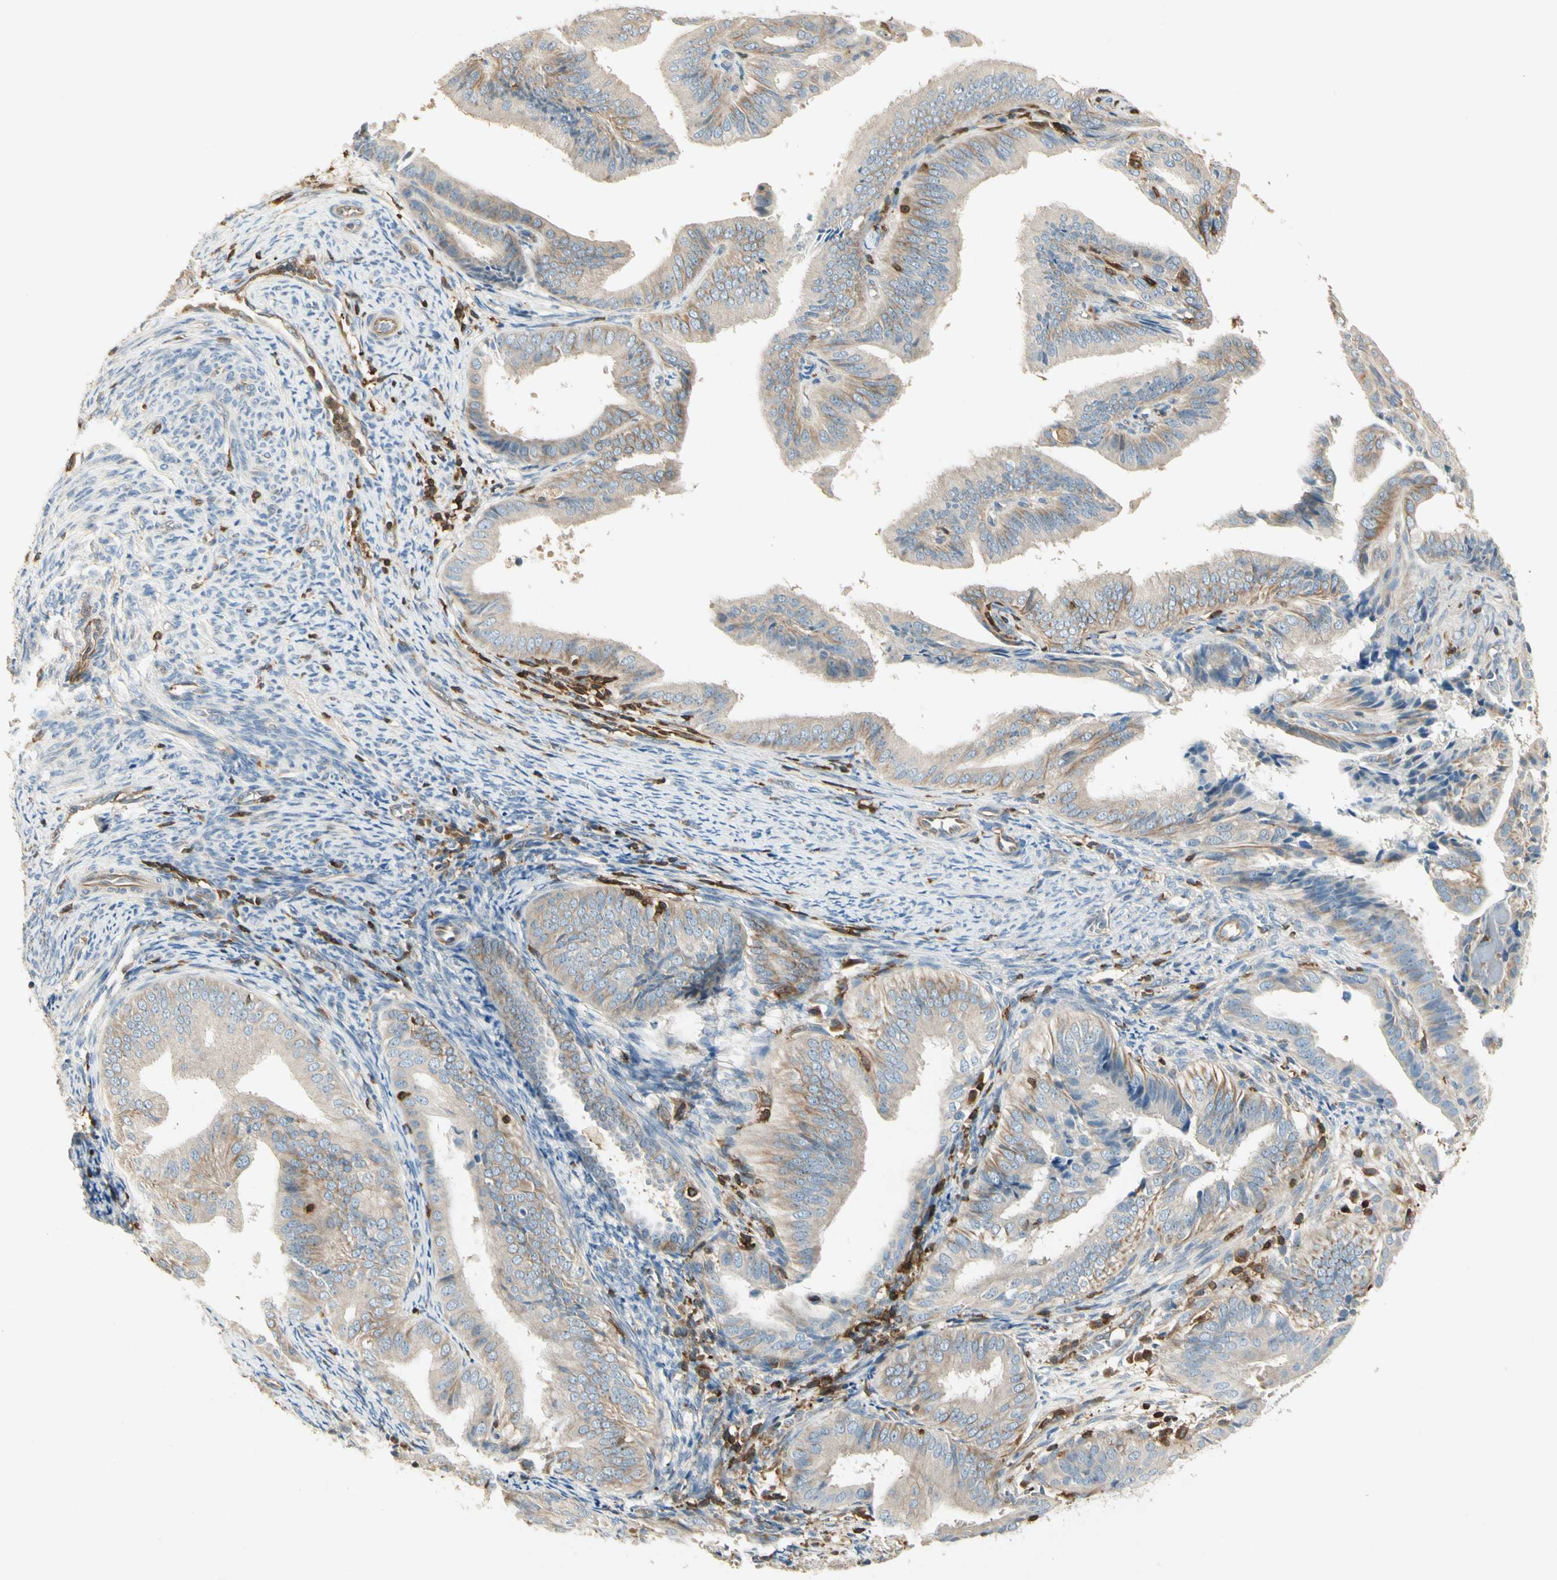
{"staining": {"intensity": "weak", "quantity": ">75%", "location": "cytoplasmic/membranous"}, "tissue": "endometrial cancer", "cell_type": "Tumor cells", "image_type": "cancer", "snomed": [{"axis": "morphology", "description": "Adenocarcinoma, NOS"}, {"axis": "topography", "description": "Endometrium"}], "caption": "An image of endometrial cancer (adenocarcinoma) stained for a protein exhibits weak cytoplasmic/membranous brown staining in tumor cells.", "gene": "CRLF3", "patient": {"sex": "female", "age": 58}}